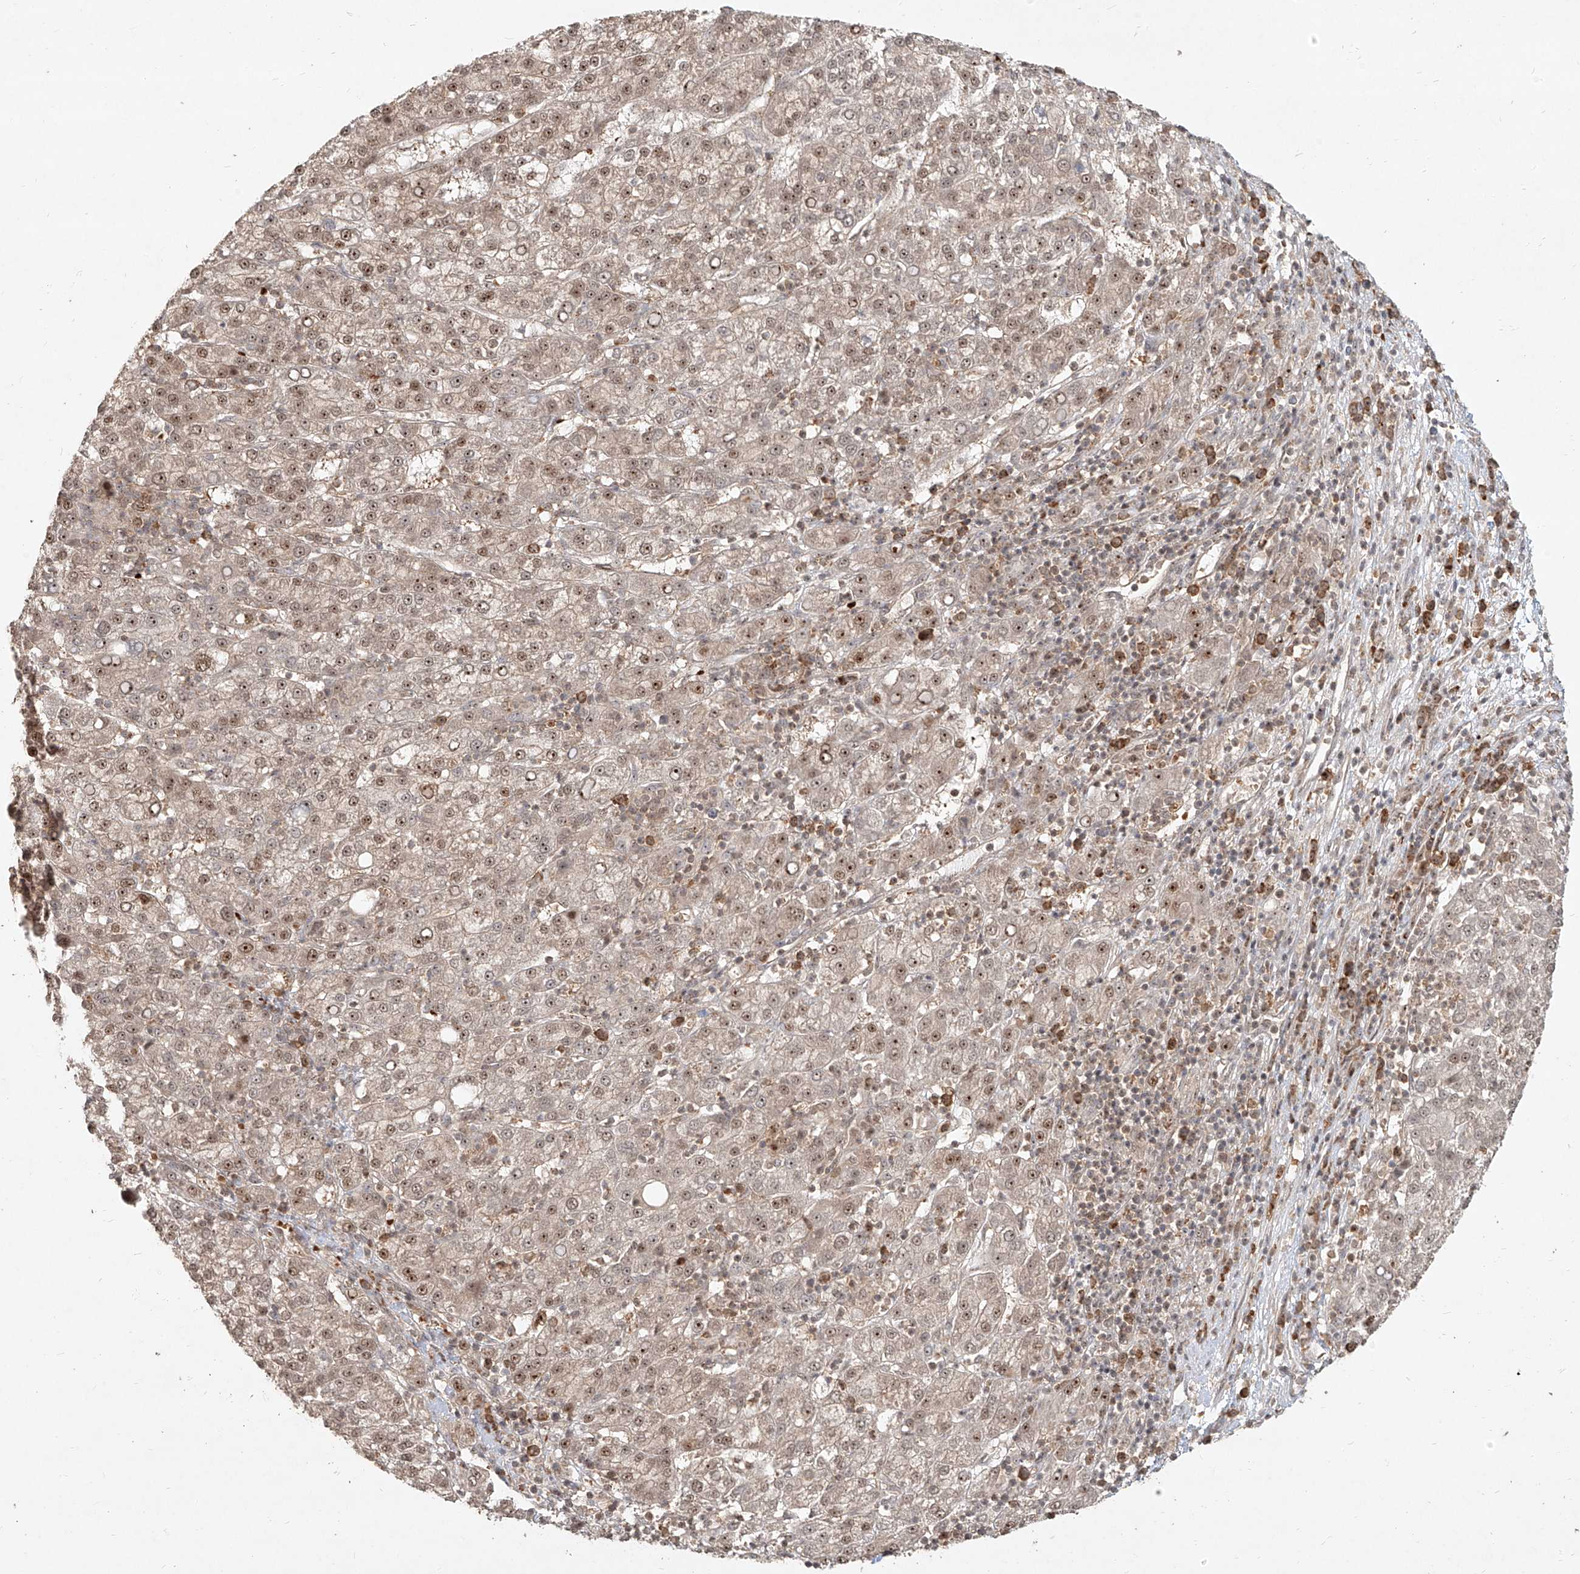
{"staining": {"intensity": "weak", "quantity": ">75%", "location": "nuclear"}, "tissue": "liver cancer", "cell_type": "Tumor cells", "image_type": "cancer", "snomed": [{"axis": "morphology", "description": "Carcinoma, Hepatocellular, NOS"}, {"axis": "topography", "description": "Liver"}], "caption": "Immunohistochemical staining of human liver cancer (hepatocellular carcinoma) exhibits low levels of weak nuclear staining in approximately >75% of tumor cells.", "gene": "BYSL", "patient": {"sex": "female", "age": 58}}